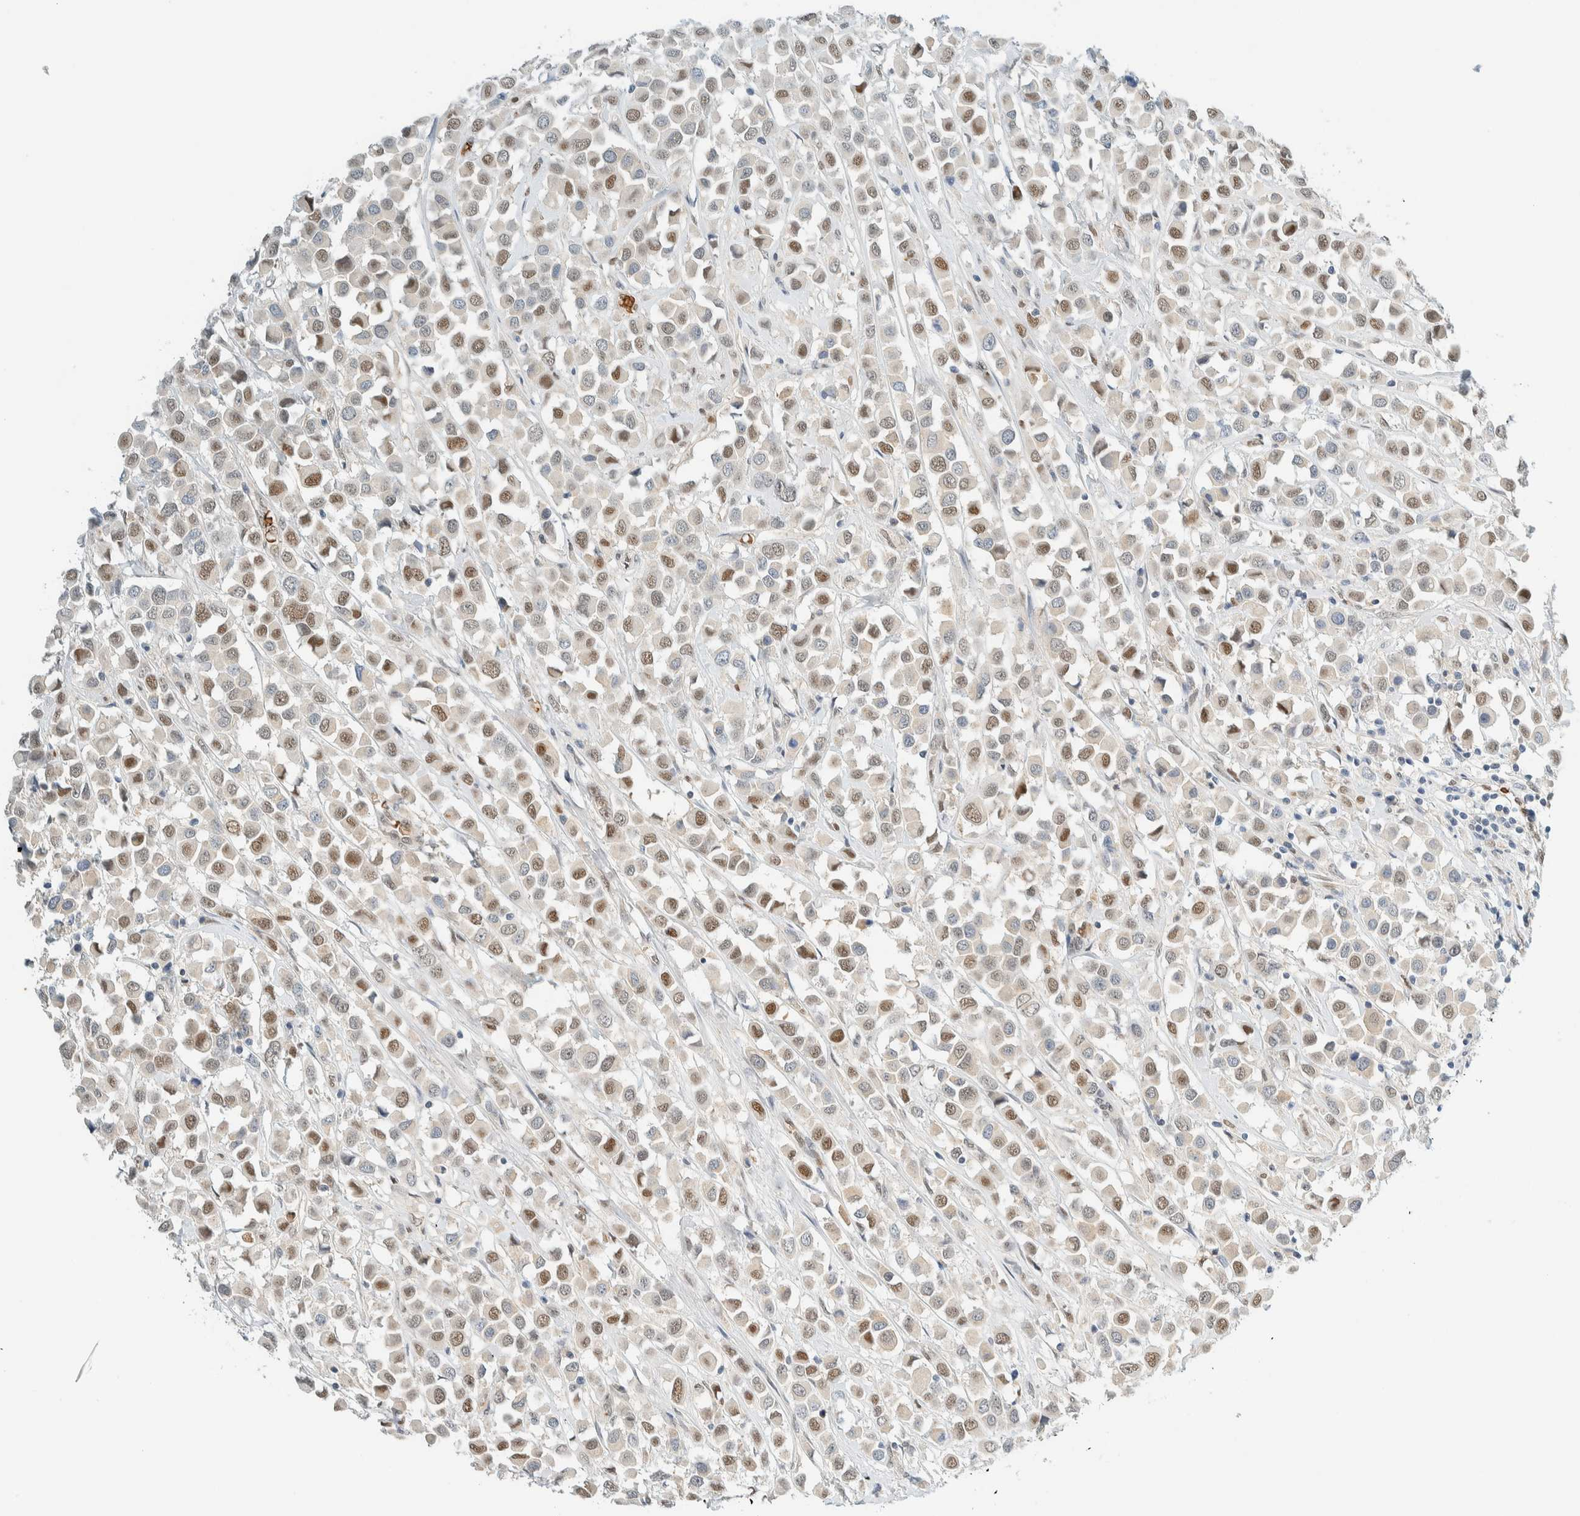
{"staining": {"intensity": "moderate", "quantity": "25%-75%", "location": "nuclear"}, "tissue": "breast cancer", "cell_type": "Tumor cells", "image_type": "cancer", "snomed": [{"axis": "morphology", "description": "Duct carcinoma"}, {"axis": "topography", "description": "Breast"}], "caption": "Immunohistochemistry (DAB (3,3'-diaminobenzidine)) staining of breast cancer (infiltrating ductal carcinoma) exhibits moderate nuclear protein staining in about 25%-75% of tumor cells. The staining is performed using DAB (3,3'-diaminobenzidine) brown chromogen to label protein expression. The nuclei are counter-stained blue using hematoxylin.", "gene": "TSTD2", "patient": {"sex": "female", "age": 61}}